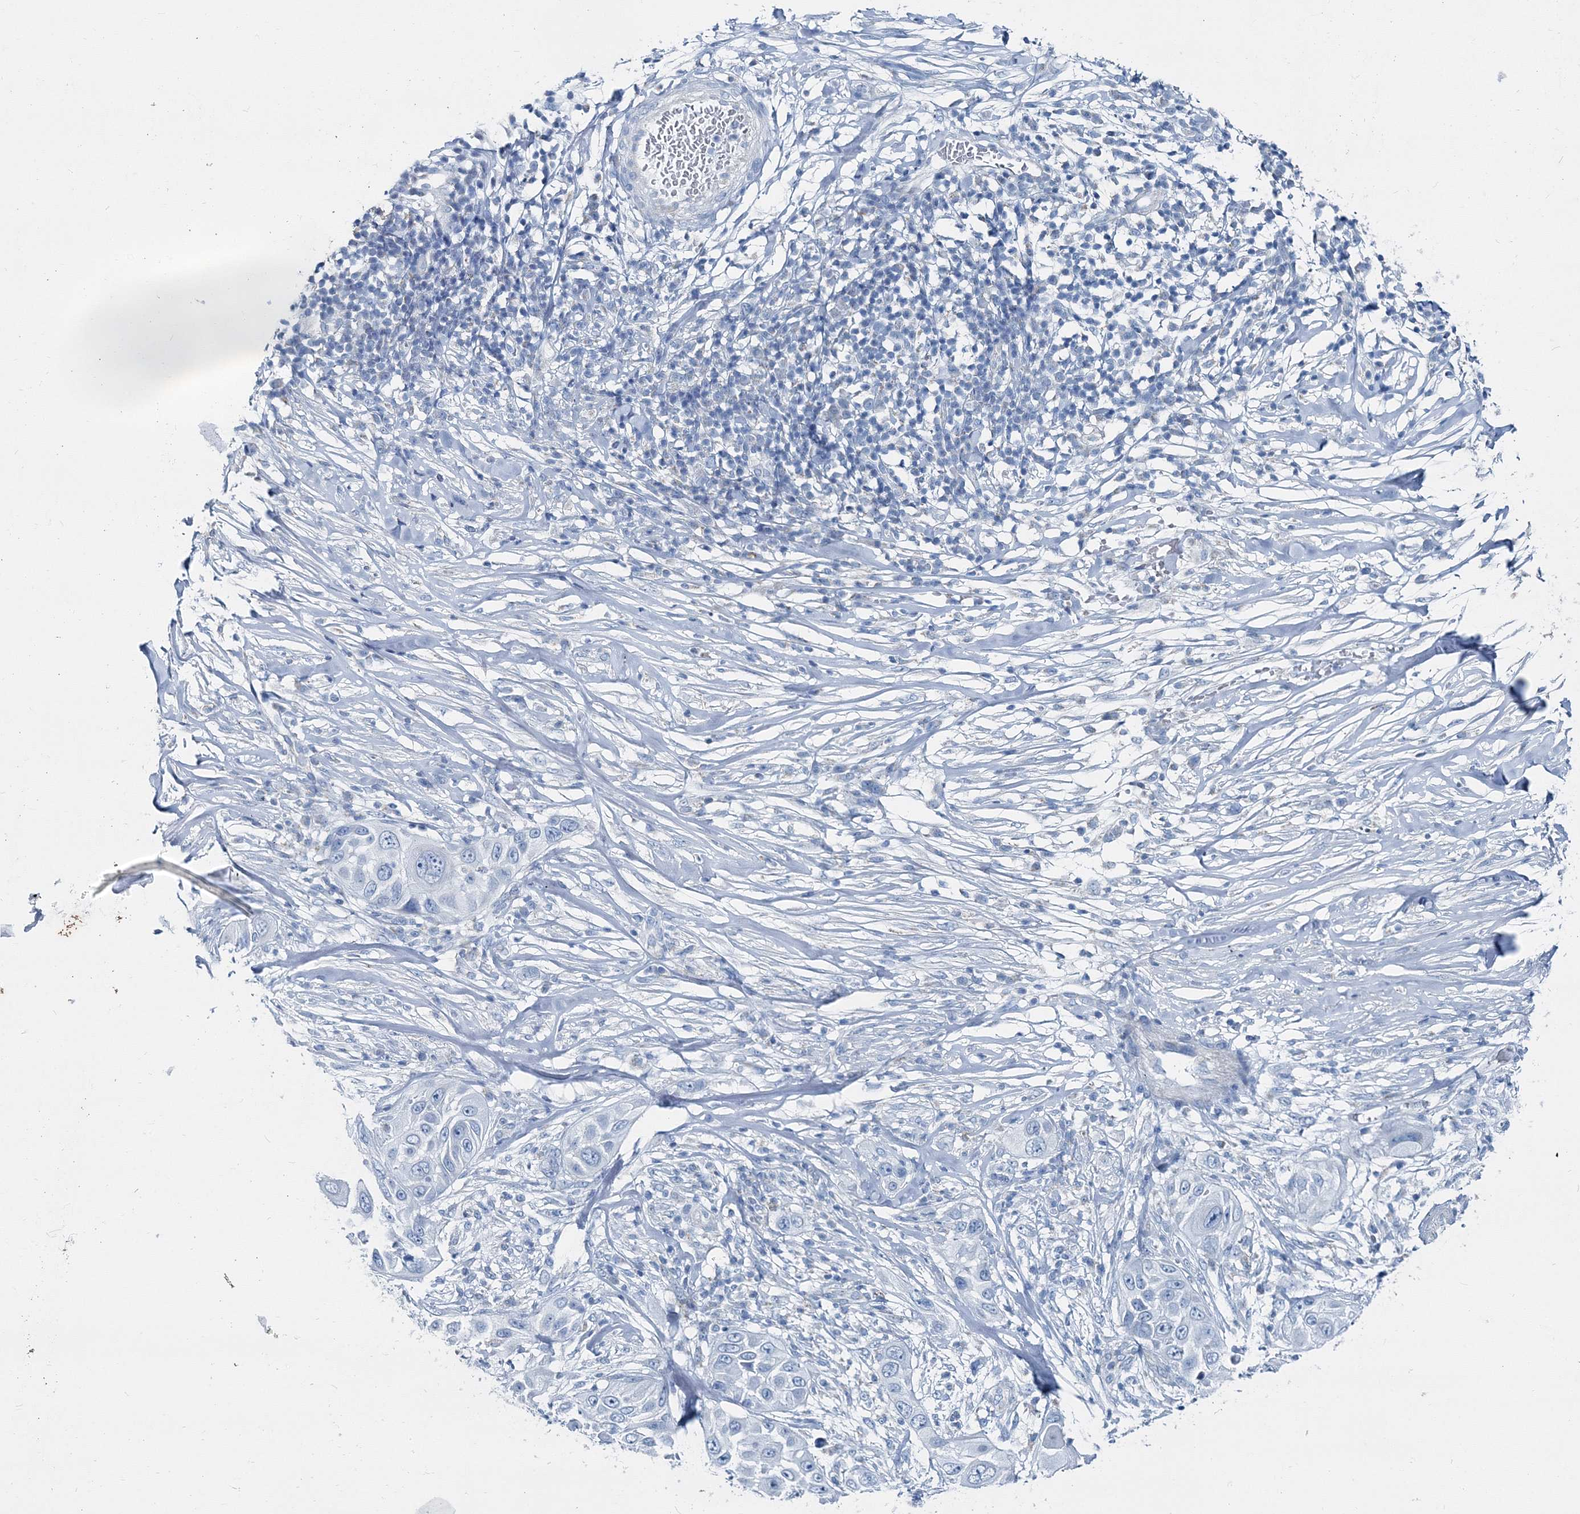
{"staining": {"intensity": "negative", "quantity": "none", "location": "none"}, "tissue": "skin cancer", "cell_type": "Tumor cells", "image_type": "cancer", "snomed": [{"axis": "morphology", "description": "Squamous cell carcinoma, NOS"}, {"axis": "topography", "description": "Skin"}], "caption": "This is an immunohistochemistry image of human squamous cell carcinoma (skin). There is no expression in tumor cells.", "gene": "GABARAPL2", "patient": {"sex": "female", "age": 44}}